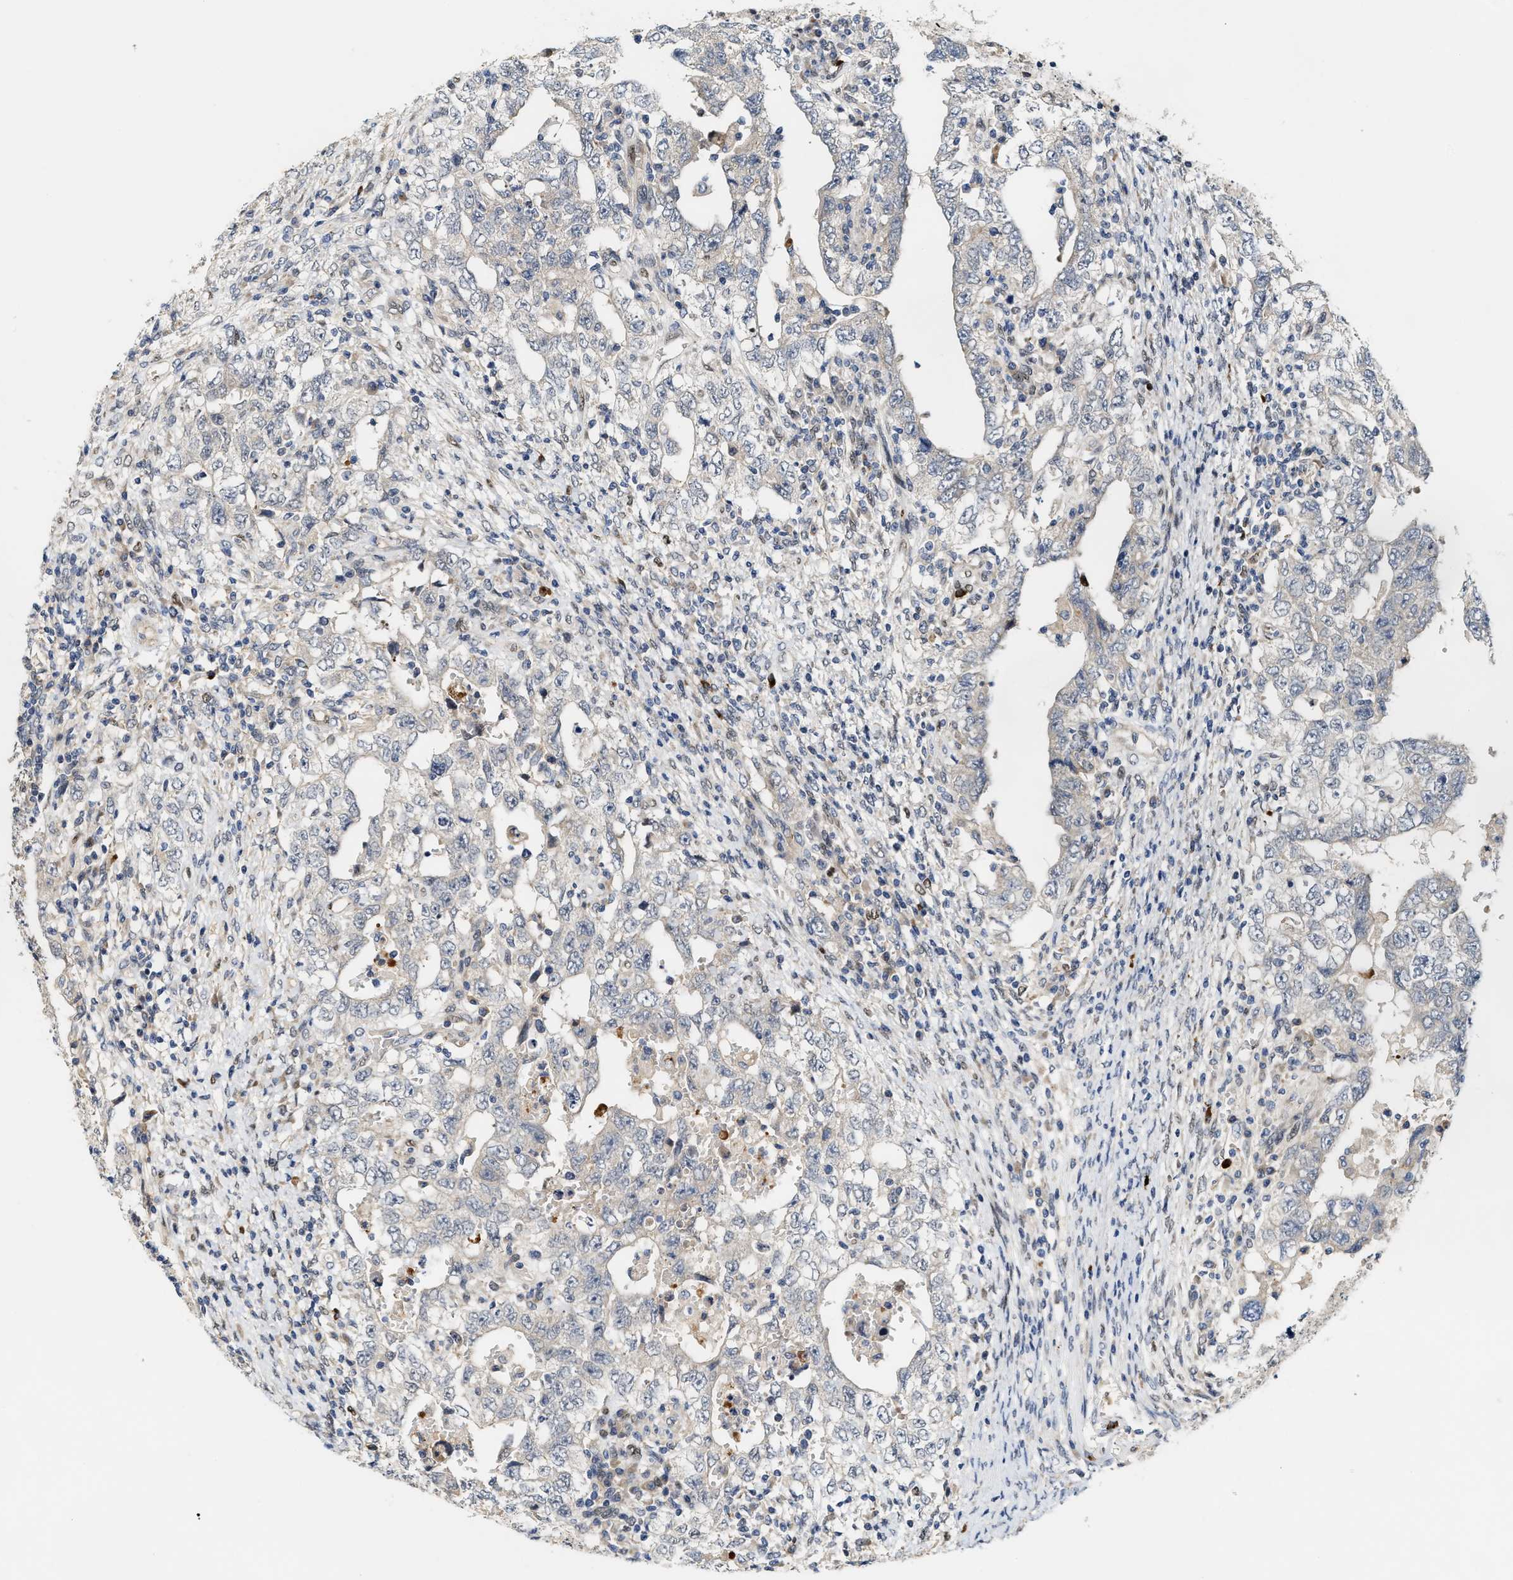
{"staining": {"intensity": "negative", "quantity": "none", "location": "none"}, "tissue": "testis cancer", "cell_type": "Tumor cells", "image_type": "cancer", "snomed": [{"axis": "morphology", "description": "Carcinoma, Embryonal, NOS"}, {"axis": "topography", "description": "Testis"}], "caption": "There is no significant staining in tumor cells of embryonal carcinoma (testis).", "gene": "TCF4", "patient": {"sex": "male", "age": 26}}